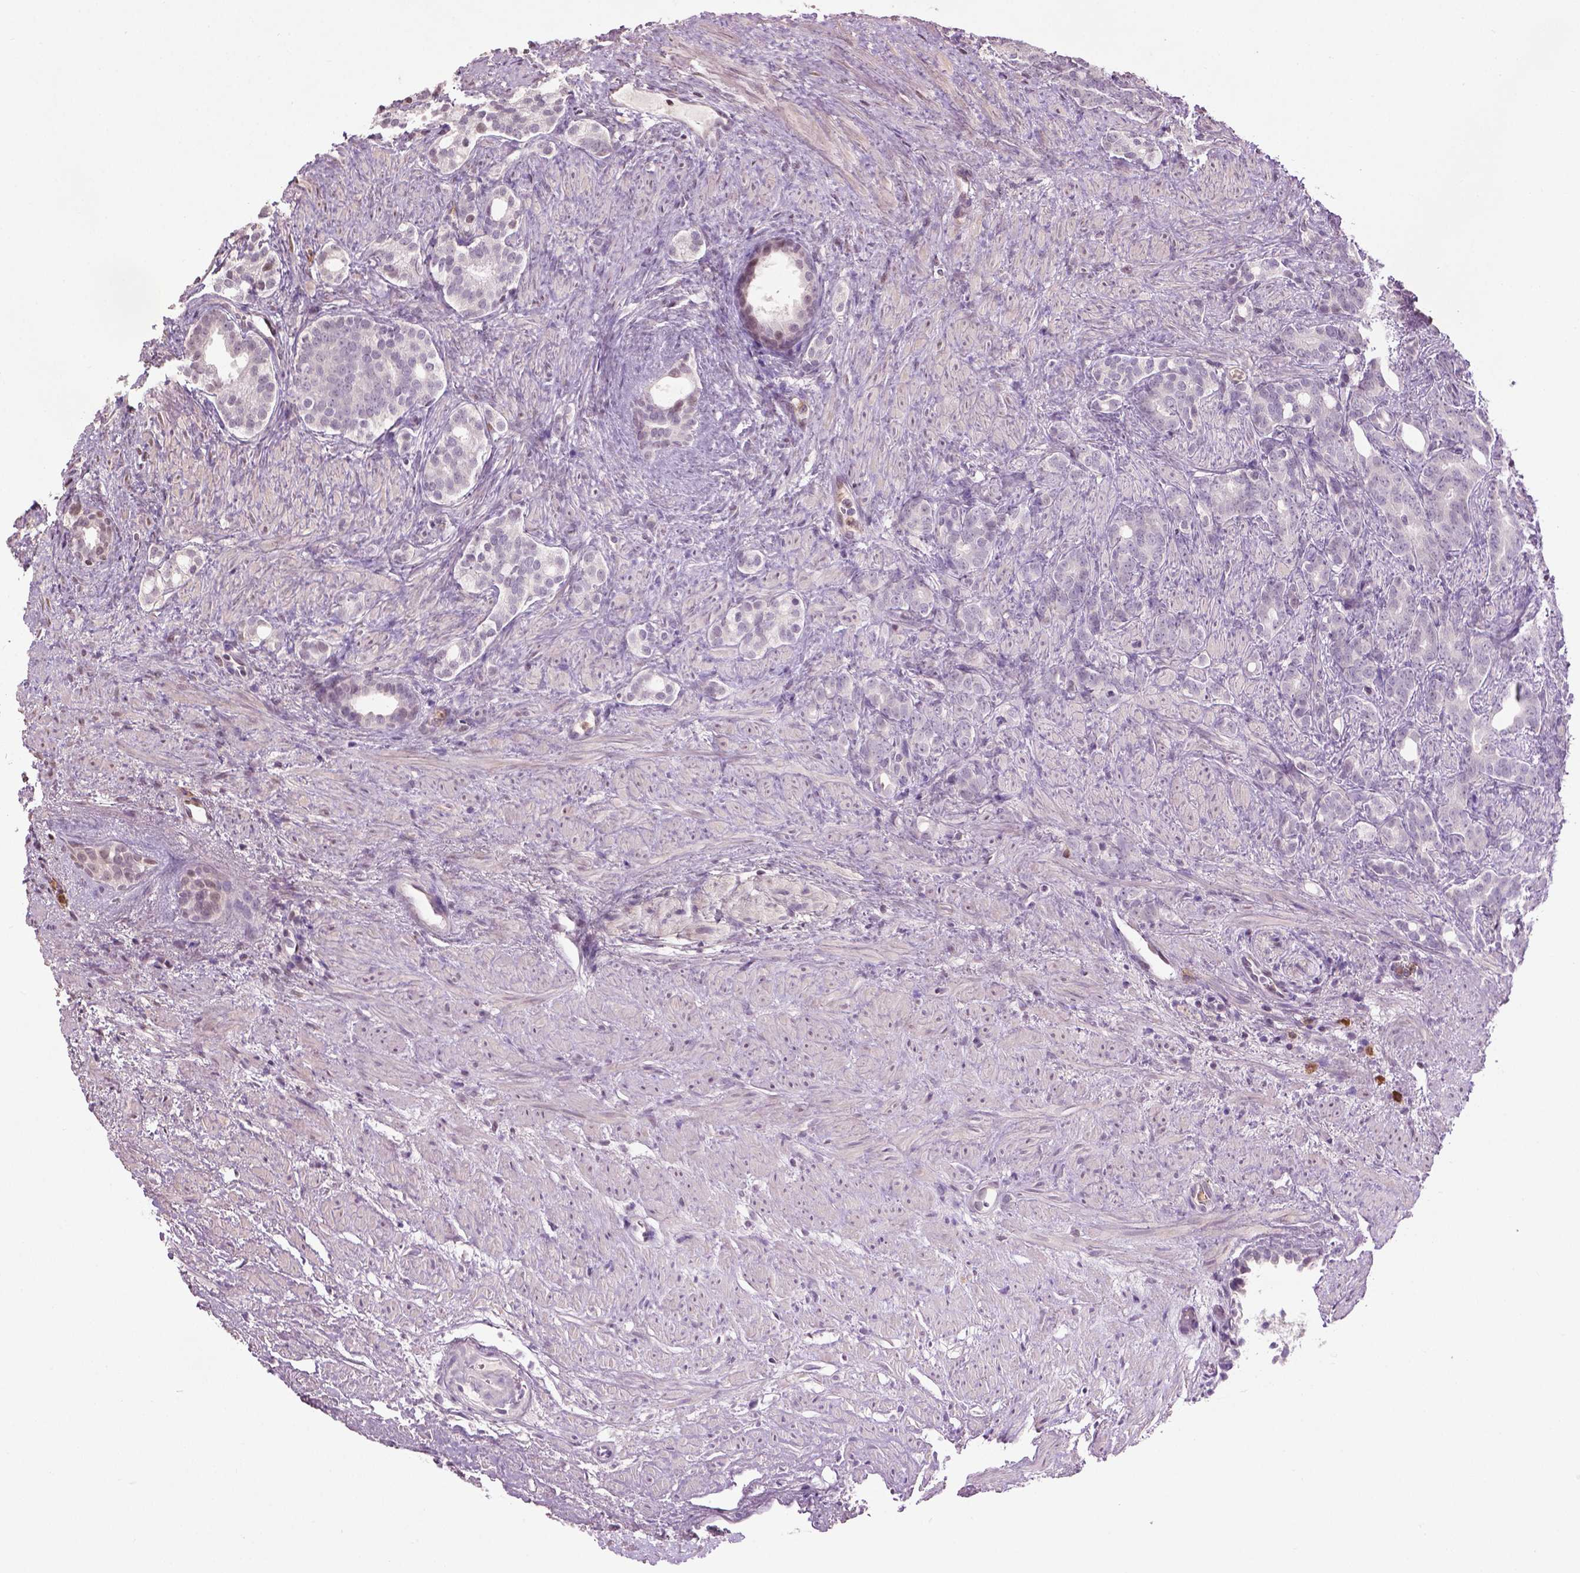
{"staining": {"intensity": "negative", "quantity": "none", "location": "none"}, "tissue": "prostate cancer", "cell_type": "Tumor cells", "image_type": "cancer", "snomed": [{"axis": "morphology", "description": "Adenocarcinoma, High grade"}, {"axis": "topography", "description": "Prostate"}], "caption": "Immunohistochemical staining of high-grade adenocarcinoma (prostate) displays no significant expression in tumor cells.", "gene": "NTNG2", "patient": {"sex": "male", "age": 84}}